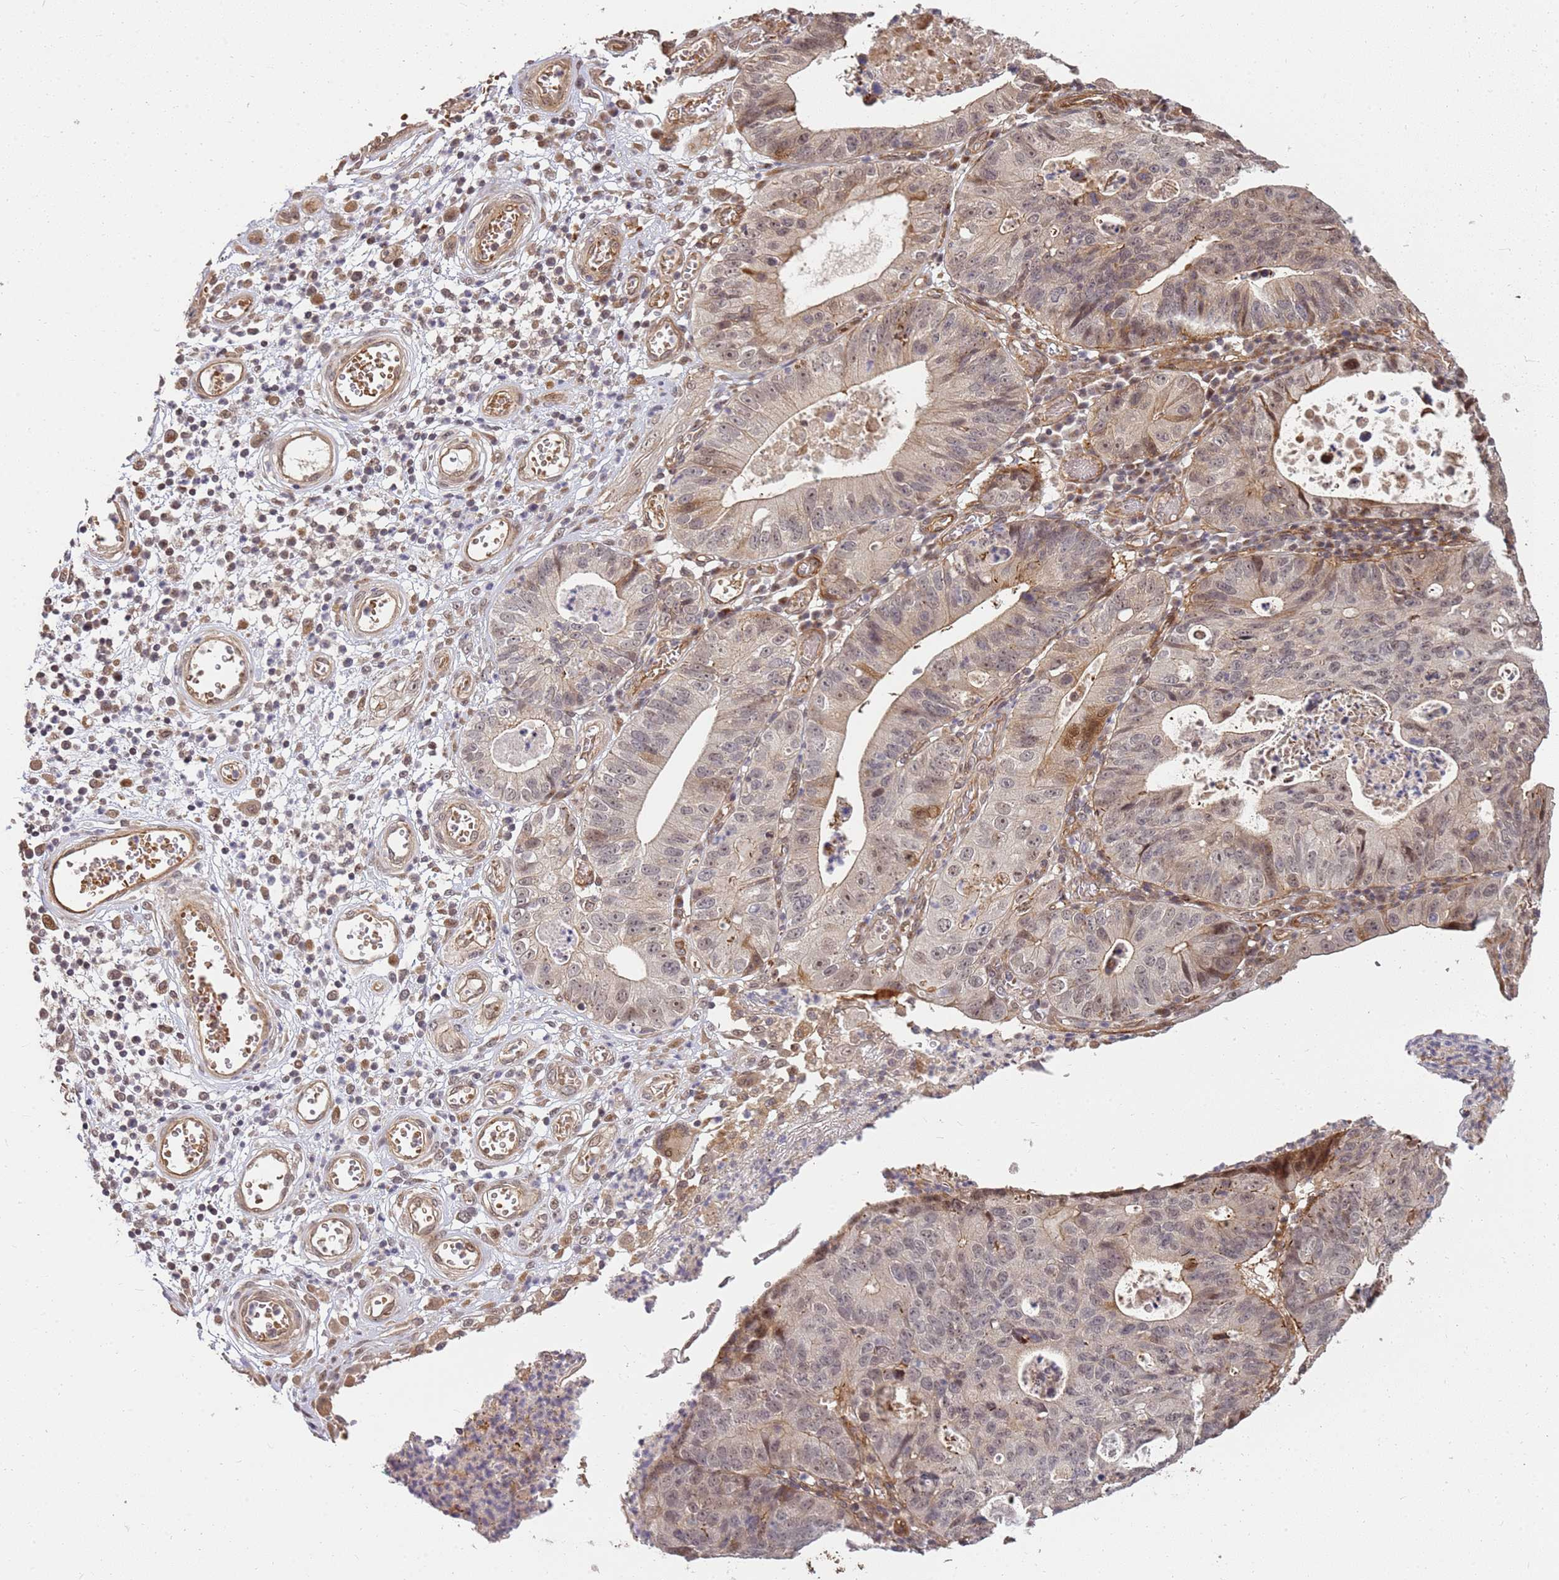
{"staining": {"intensity": "moderate", "quantity": ">75%", "location": "nuclear"}, "tissue": "stomach cancer", "cell_type": "Tumor cells", "image_type": "cancer", "snomed": [{"axis": "morphology", "description": "Adenocarcinoma, NOS"}, {"axis": "topography", "description": "Stomach"}], "caption": "Protein expression by immunohistochemistry displays moderate nuclear staining in approximately >75% of tumor cells in adenocarcinoma (stomach).", "gene": "ST18", "patient": {"sex": "male", "age": 59}}